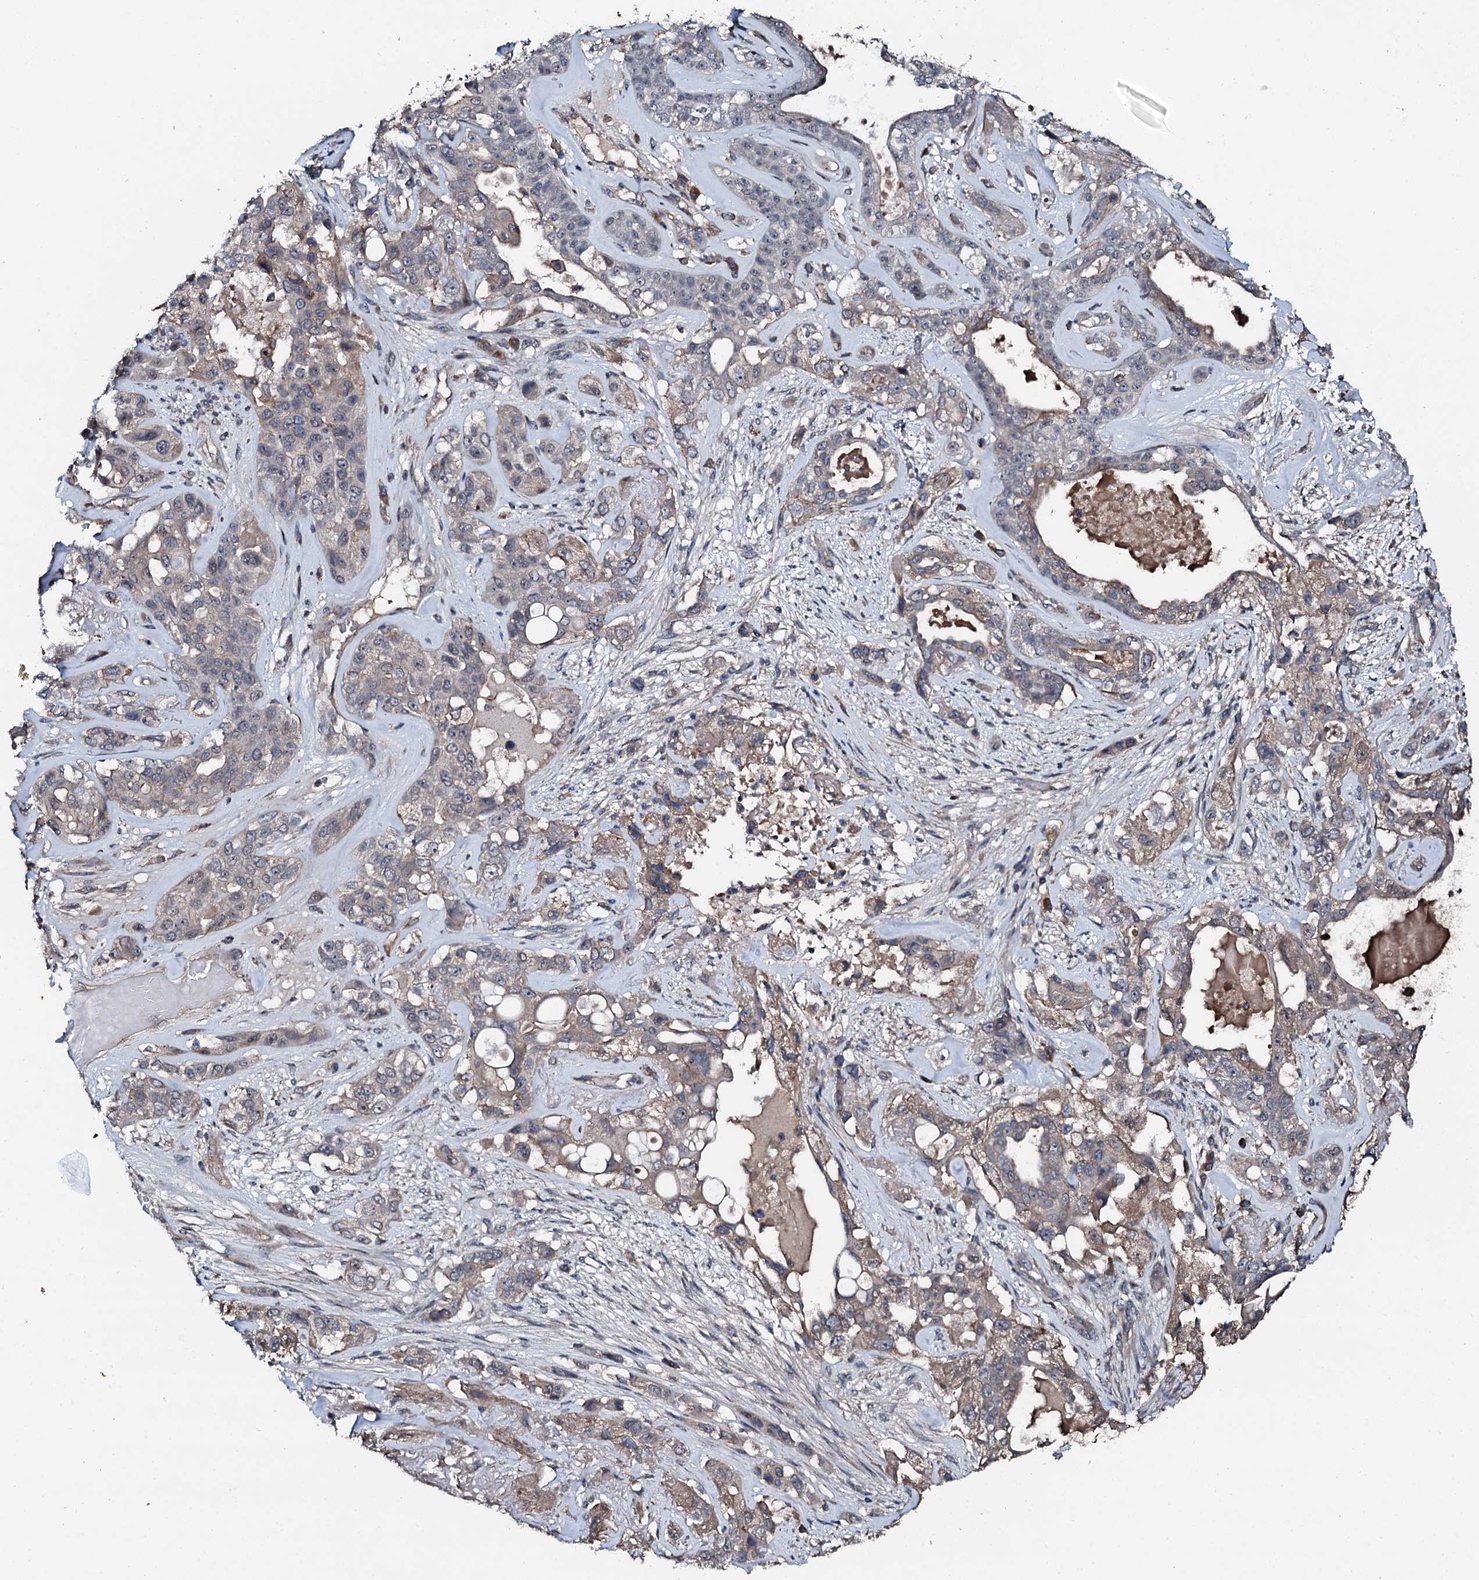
{"staining": {"intensity": "negative", "quantity": "none", "location": "none"}, "tissue": "lung cancer", "cell_type": "Tumor cells", "image_type": "cancer", "snomed": [{"axis": "morphology", "description": "Squamous cell carcinoma, NOS"}, {"axis": "topography", "description": "Lung"}], "caption": "Lung cancer stained for a protein using IHC displays no expression tumor cells.", "gene": "FLYWCH1", "patient": {"sex": "female", "age": 70}}